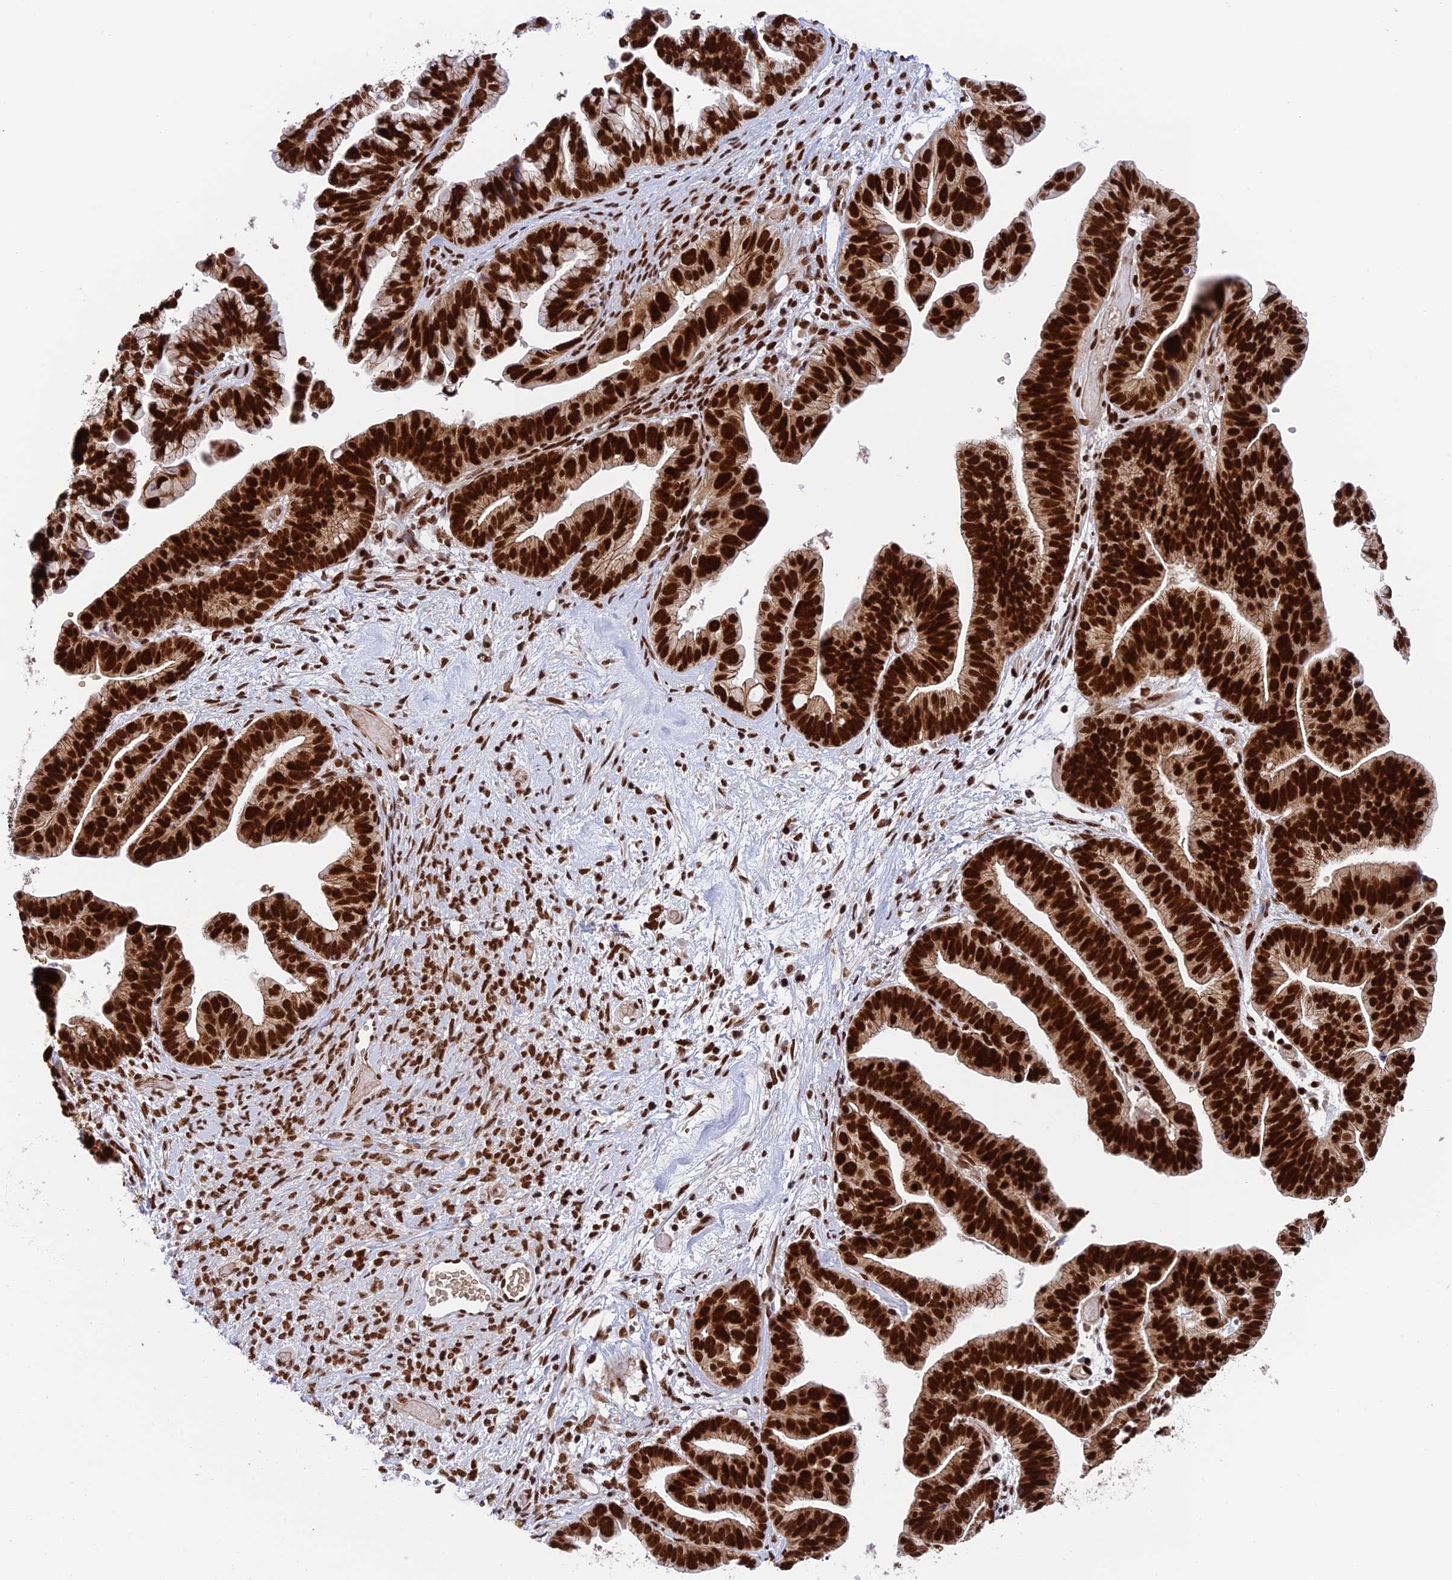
{"staining": {"intensity": "strong", "quantity": ">75%", "location": "nuclear"}, "tissue": "ovarian cancer", "cell_type": "Tumor cells", "image_type": "cancer", "snomed": [{"axis": "morphology", "description": "Cystadenocarcinoma, serous, NOS"}, {"axis": "topography", "description": "Ovary"}], "caption": "Approximately >75% of tumor cells in human ovarian serous cystadenocarcinoma reveal strong nuclear protein expression as visualized by brown immunohistochemical staining.", "gene": "EEF1AKMT3", "patient": {"sex": "female", "age": 56}}